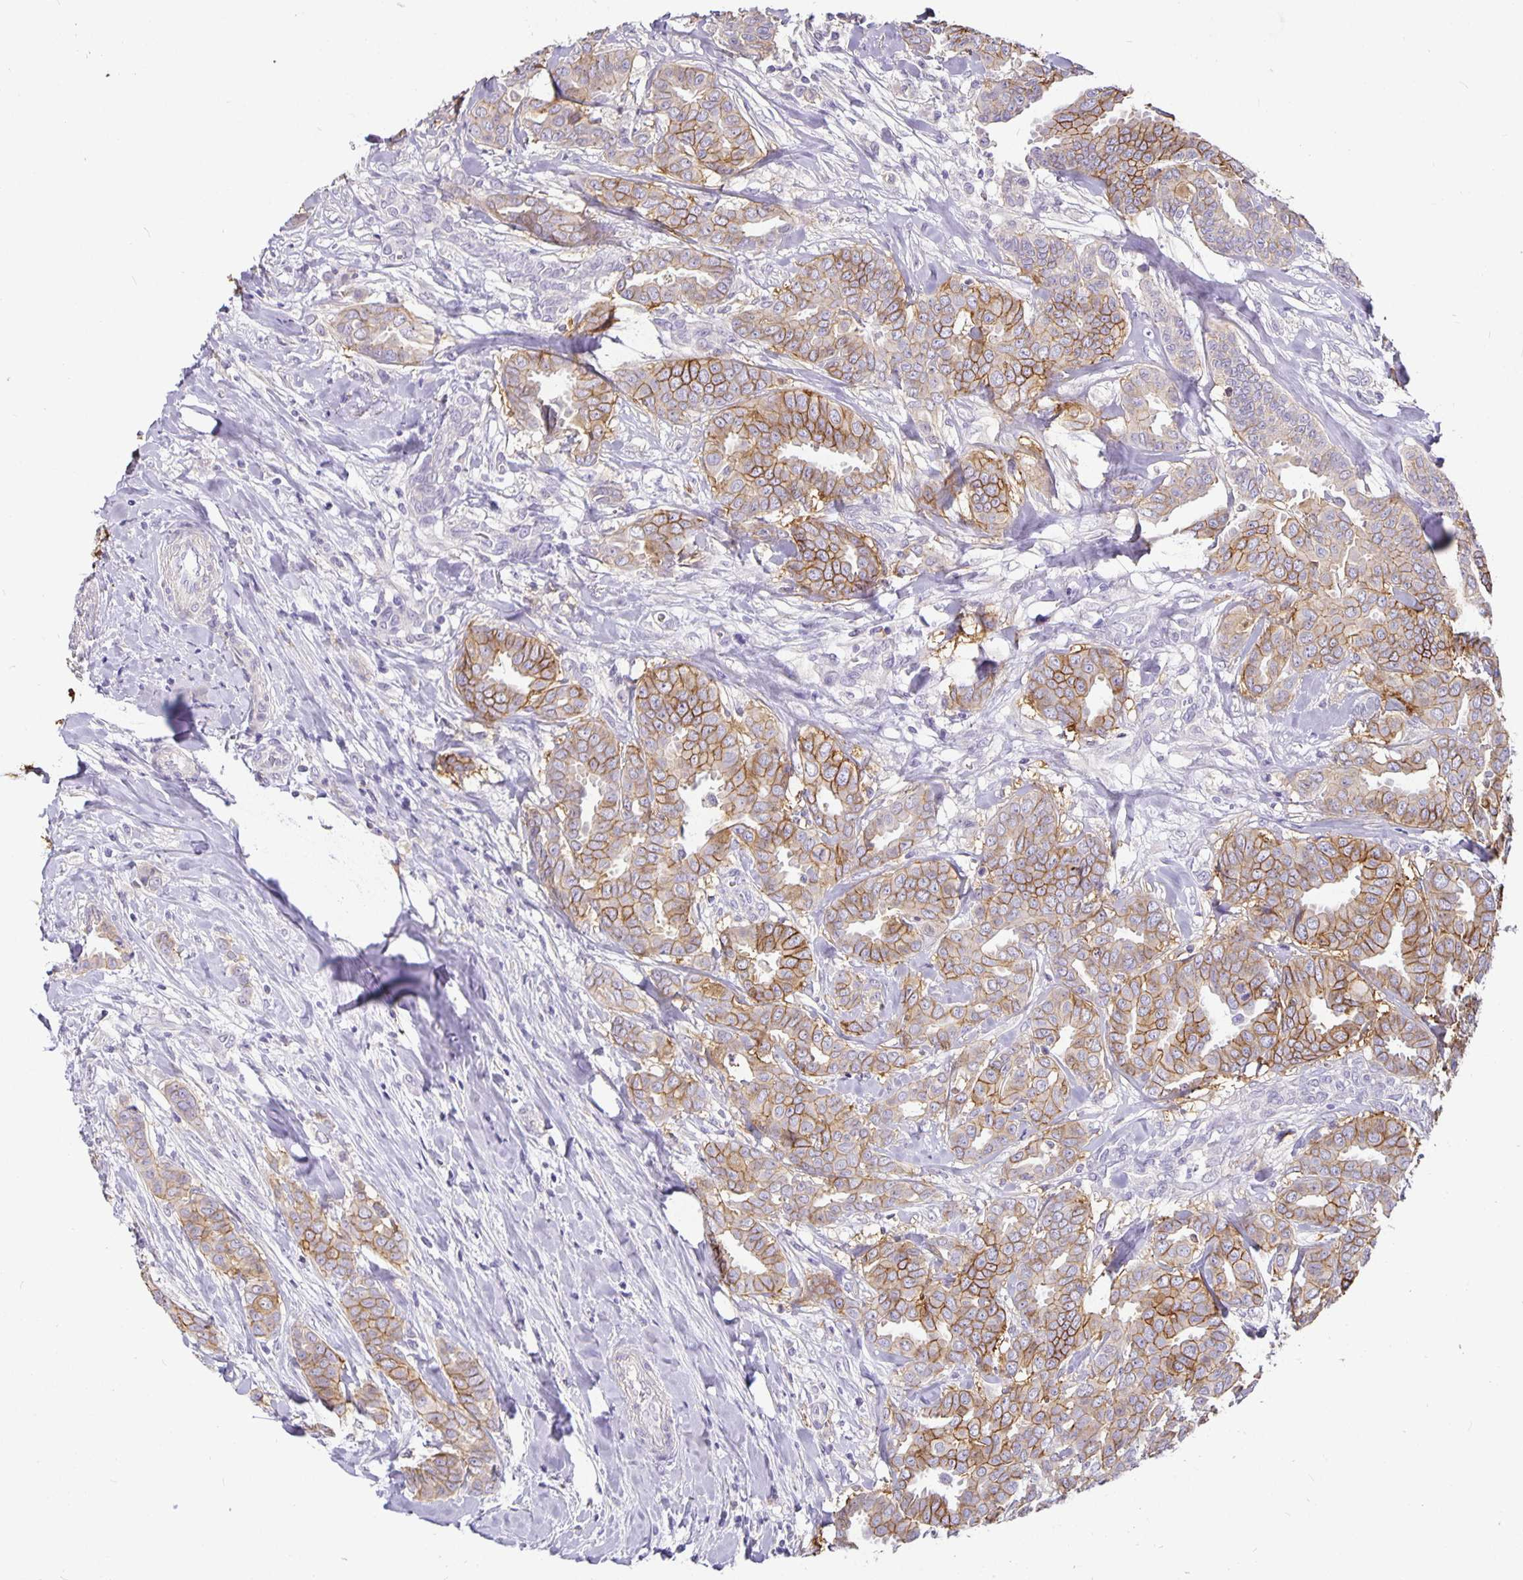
{"staining": {"intensity": "moderate", "quantity": "25%-75%", "location": "cytoplasmic/membranous"}, "tissue": "breast cancer", "cell_type": "Tumor cells", "image_type": "cancer", "snomed": [{"axis": "morphology", "description": "Duct carcinoma"}, {"axis": "topography", "description": "Breast"}], "caption": "Tumor cells exhibit medium levels of moderate cytoplasmic/membranous staining in approximately 25%-75% of cells in breast infiltrating ductal carcinoma.", "gene": "CA12", "patient": {"sex": "female", "age": 45}}